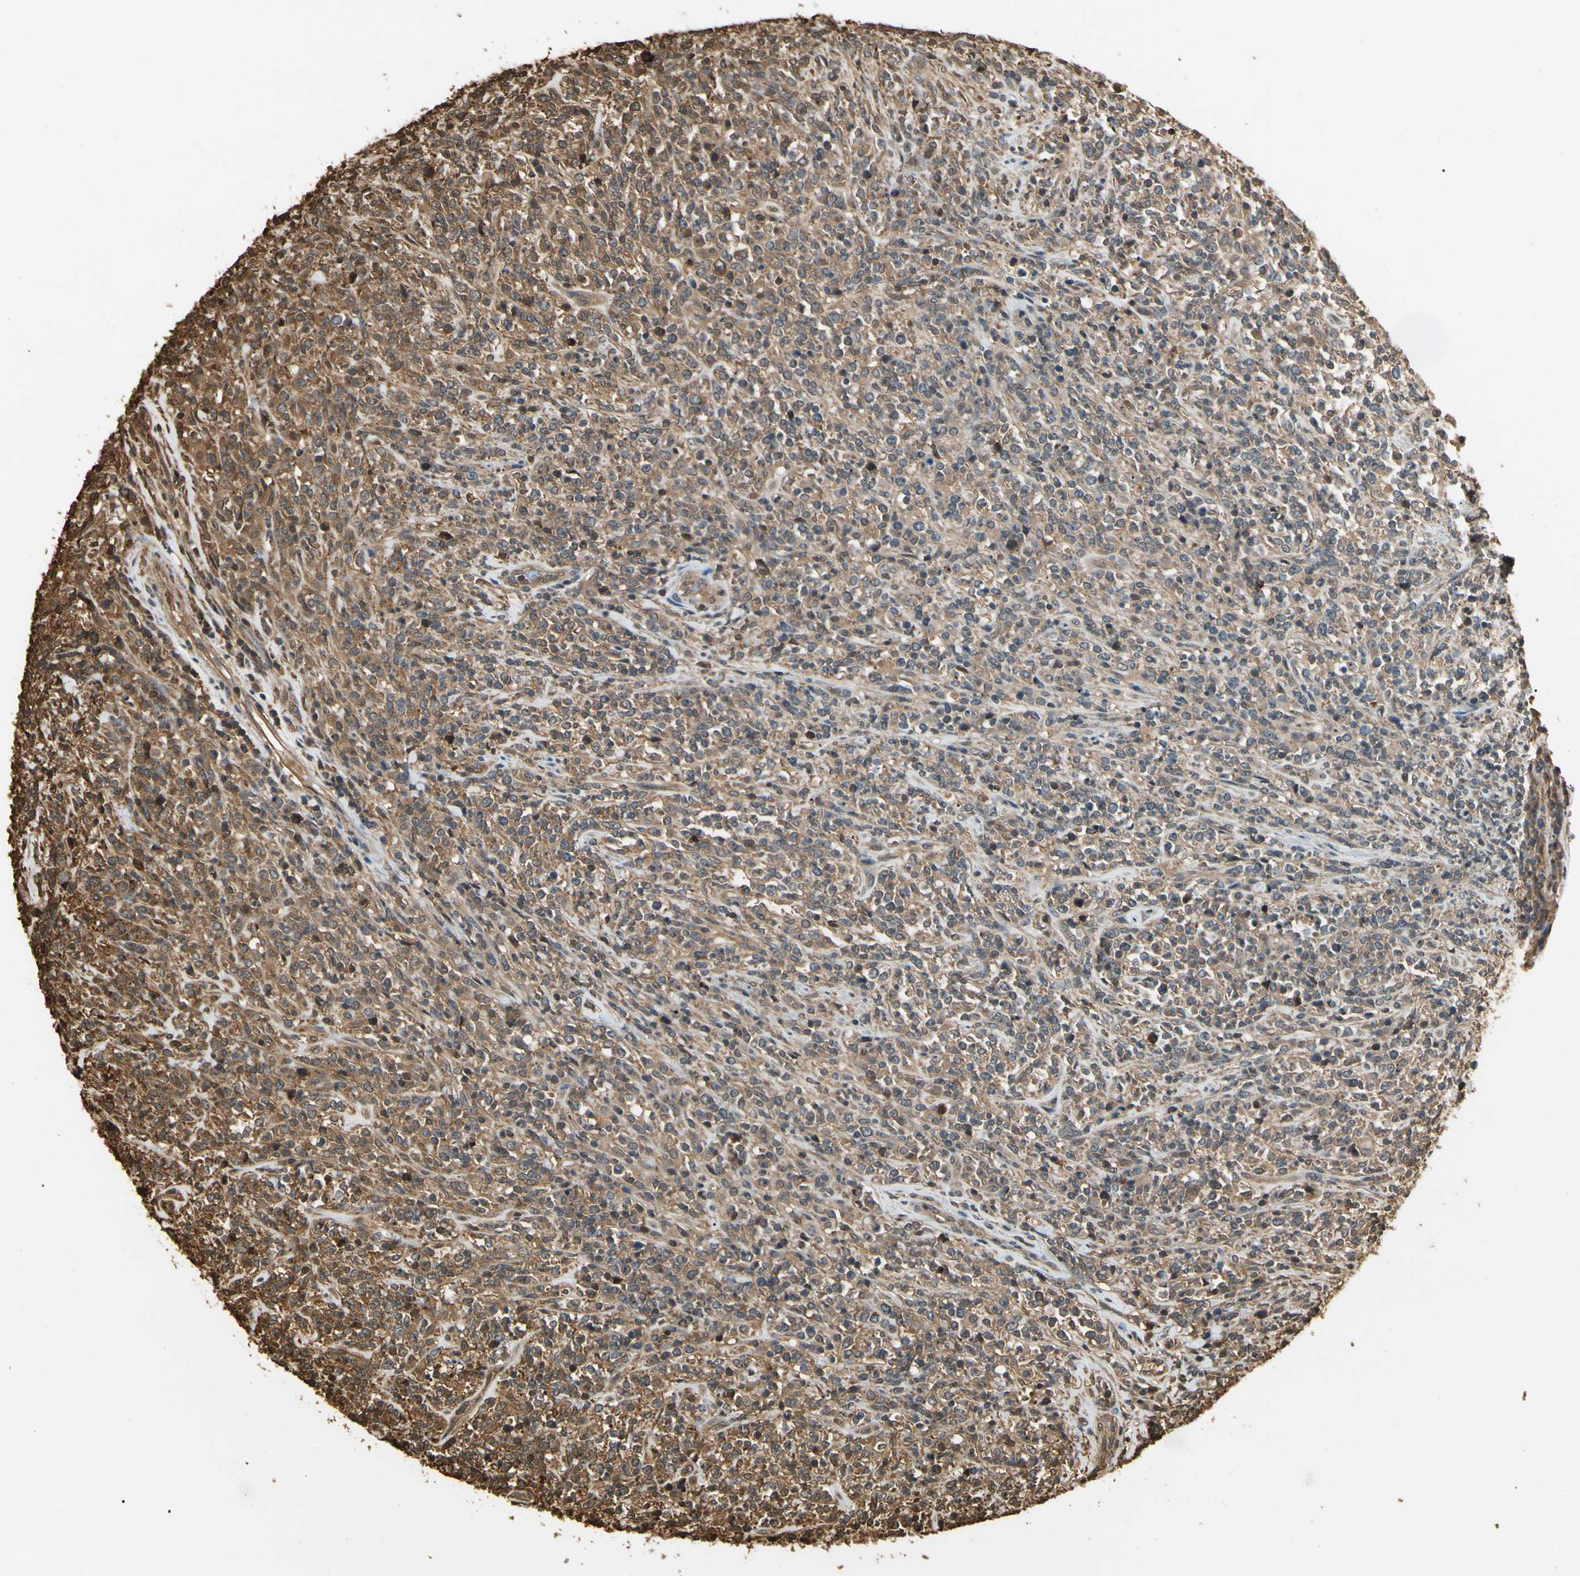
{"staining": {"intensity": "moderate", "quantity": ">75%", "location": "cytoplasmic/membranous"}, "tissue": "lymphoma", "cell_type": "Tumor cells", "image_type": "cancer", "snomed": [{"axis": "morphology", "description": "Malignant lymphoma, non-Hodgkin's type, High grade"}, {"axis": "topography", "description": "Soft tissue"}], "caption": "Immunohistochemistry image of neoplastic tissue: human lymphoma stained using immunohistochemistry demonstrates medium levels of moderate protein expression localized specifically in the cytoplasmic/membranous of tumor cells, appearing as a cytoplasmic/membranous brown color.", "gene": "YWHAE", "patient": {"sex": "male", "age": 18}}